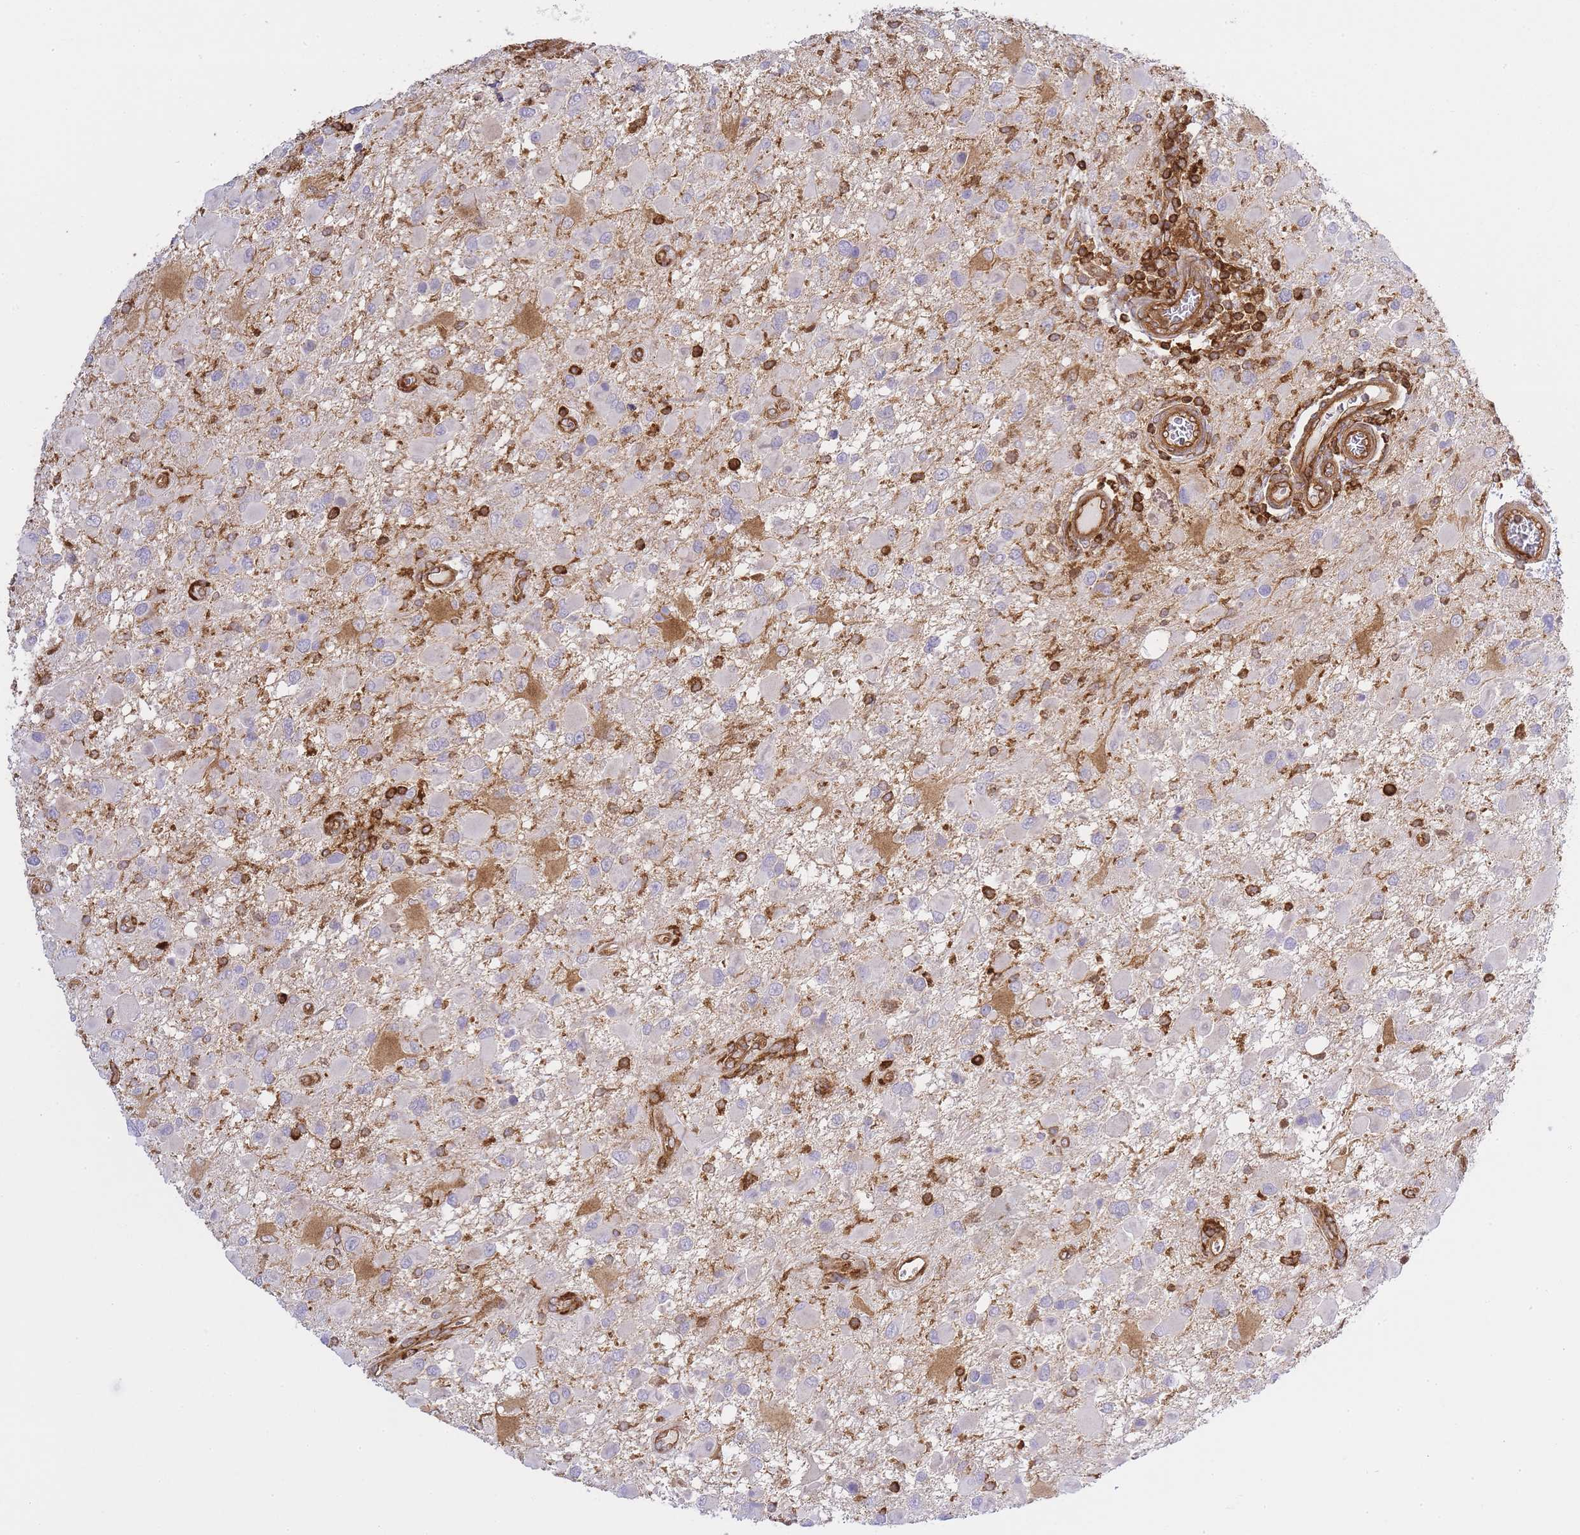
{"staining": {"intensity": "negative", "quantity": "none", "location": "none"}, "tissue": "glioma", "cell_type": "Tumor cells", "image_type": "cancer", "snomed": [{"axis": "morphology", "description": "Glioma, malignant, High grade"}, {"axis": "topography", "description": "Brain"}], "caption": "A high-resolution histopathology image shows immunohistochemistry (IHC) staining of glioma, which shows no significant staining in tumor cells. The staining was performed using DAB (3,3'-diaminobenzidine) to visualize the protein expression in brown, while the nuclei were stained in blue with hematoxylin (Magnification: 20x).", "gene": "MSN", "patient": {"sex": "male", "age": 53}}